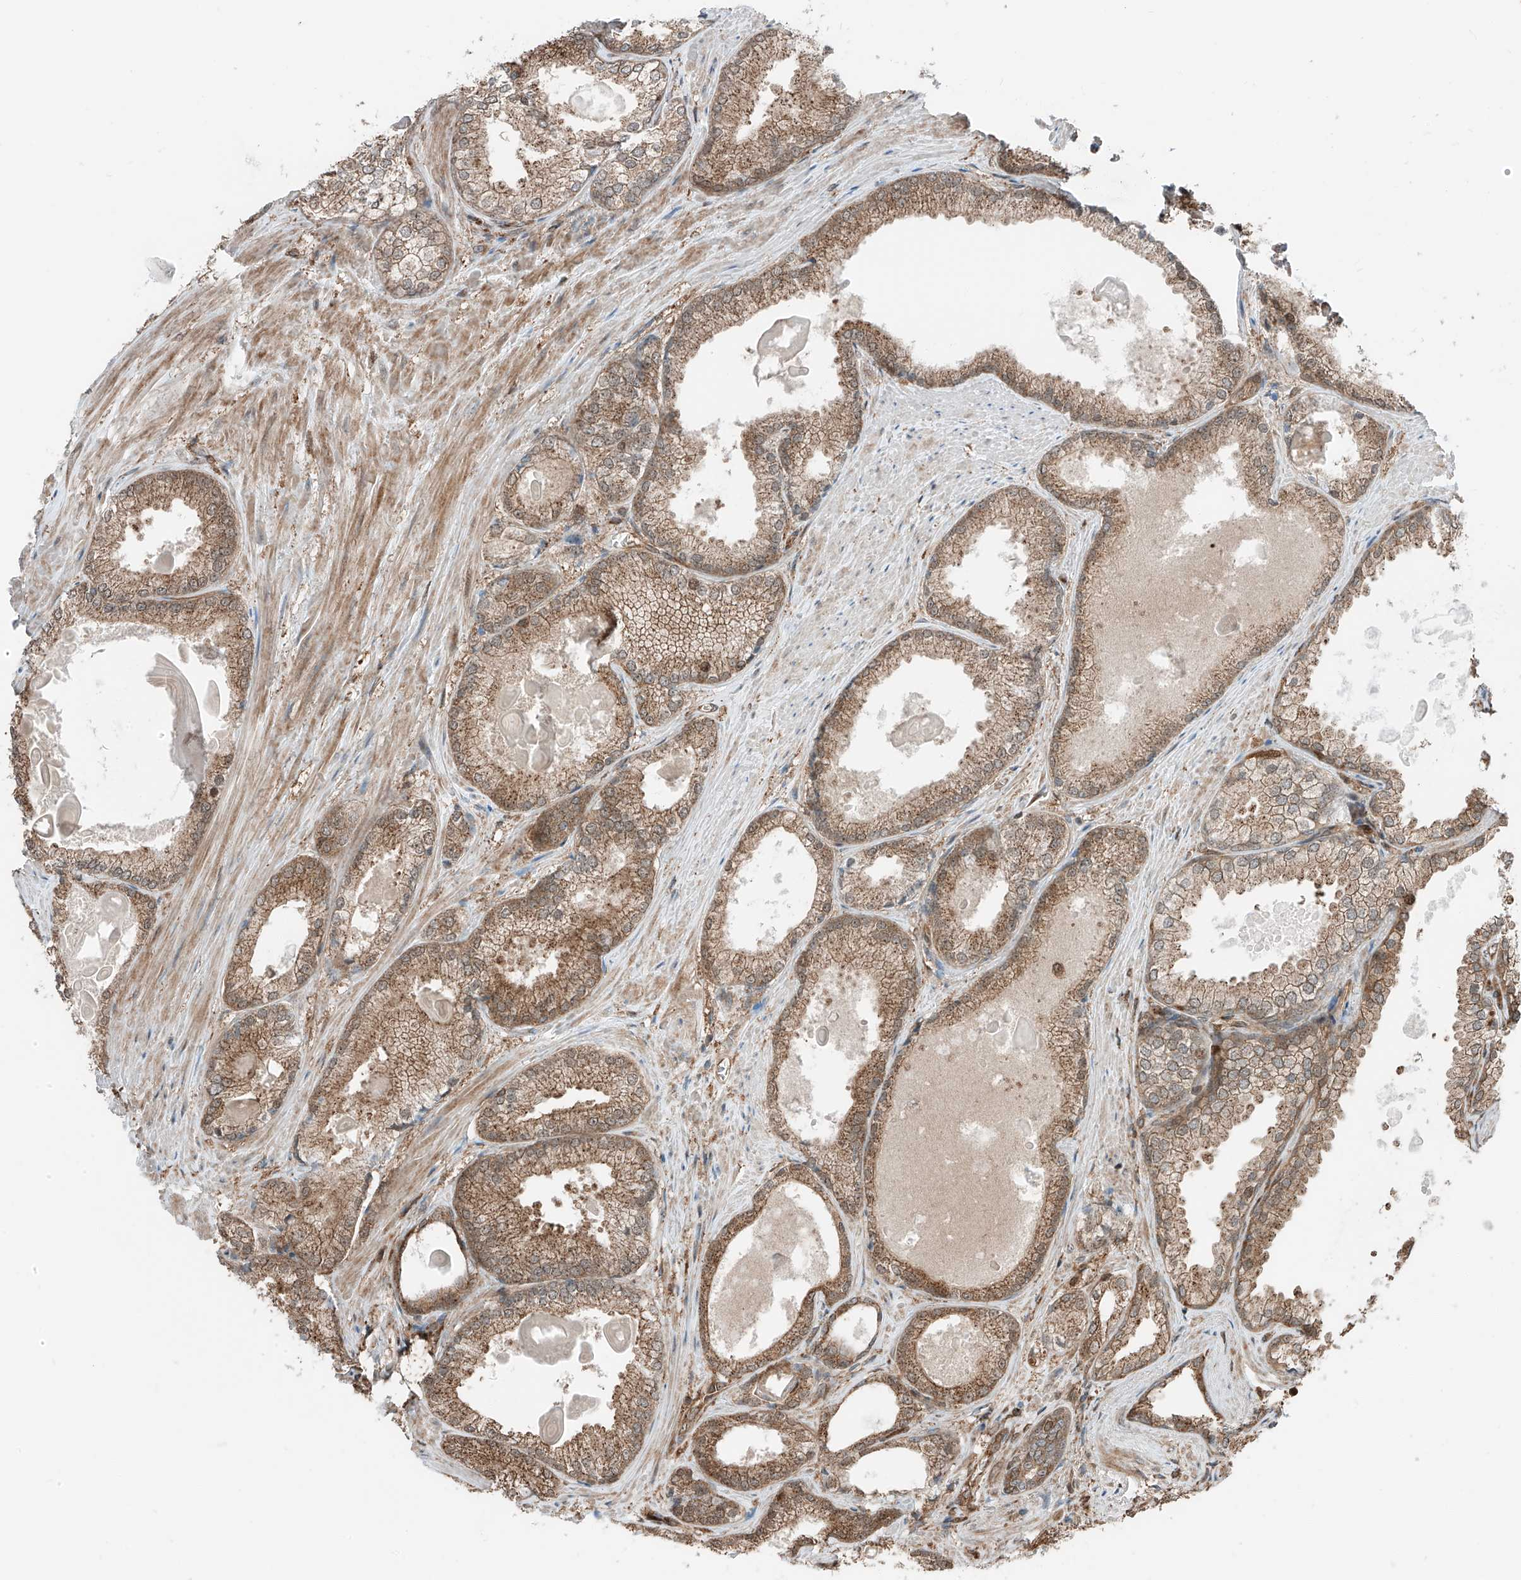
{"staining": {"intensity": "moderate", "quantity": ">75%", "location": "cytoplasmic/membranous"}, "tissue": "prostate cancer", "cell_type": "Tumor cells", "image_type": "cancer", "snomed": [{"axis": "morphology", "description": "Adenocarcinoma, High grade"}, {"axis": "topography", "description": "Prostate"}], "caption": "Protein positivity by immunohistochemistry reveals moderate cytoplasmic/membranous positivity in about >75% of tumor cells in prostate cancer (high-grade adenocarcinoma).", "gene": "USP48", "patient": {"sex": "male", "age": 66}}